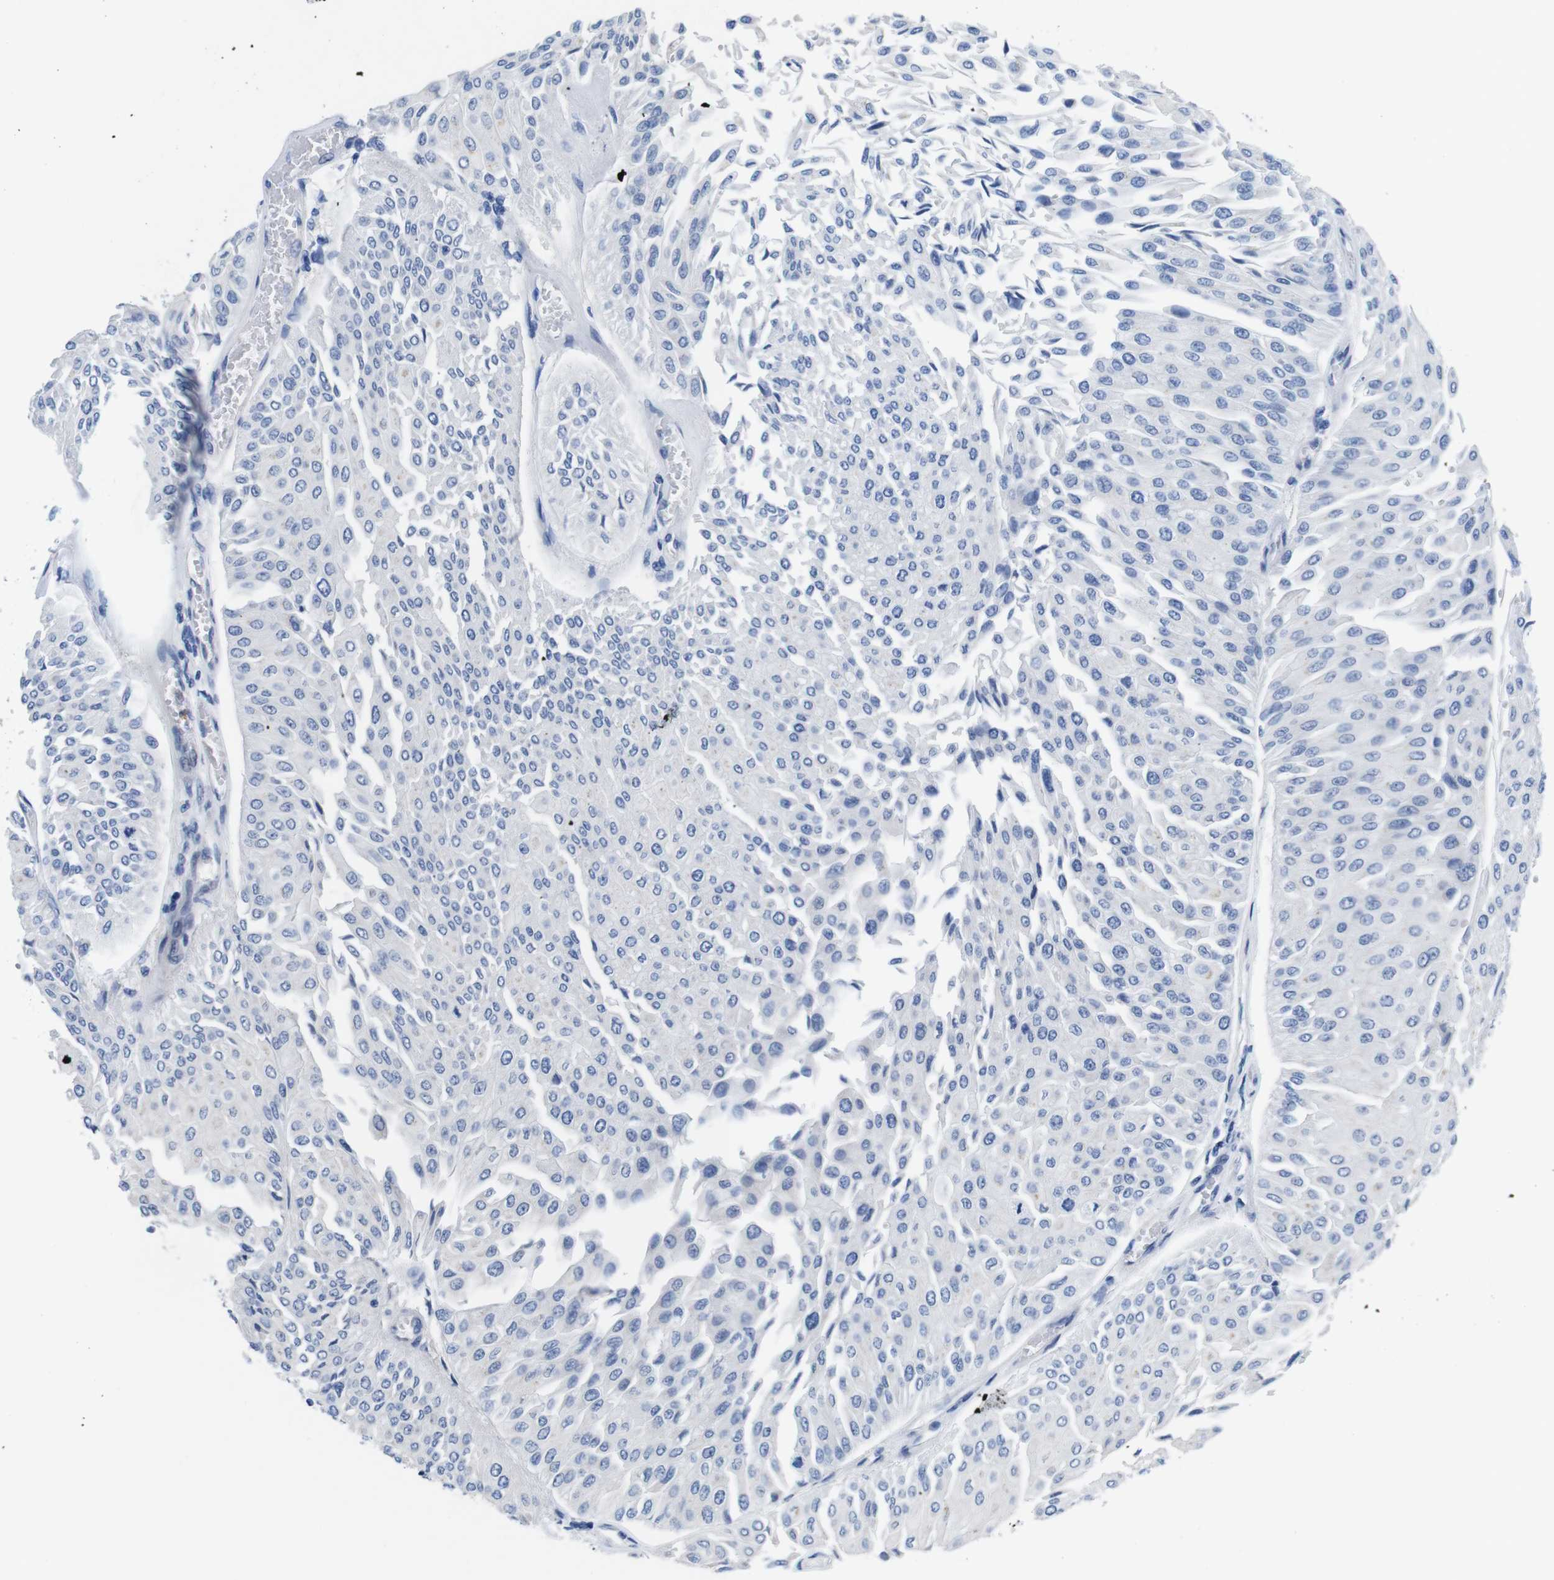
{"staining": {"intensity": "negative", "quantity": "none", "location": "none"}, "tissue": "urothelial cancer", "cell_type": "Tumor cells", "image_type": "cancer", "snomed": [{"axis": "morphology", "description": "Urothelial carcinoma, Low grade"}, {"axis": "topography", "description": "Urinary bladder"}], "caption": "A high-resolution histopathology image shows IHC staining of low-grade urothelial carcinoma, which shows no significant positivity in tumor cells.", "gene": "C1RL", "patient": {"sex": "male", "age": 67}}